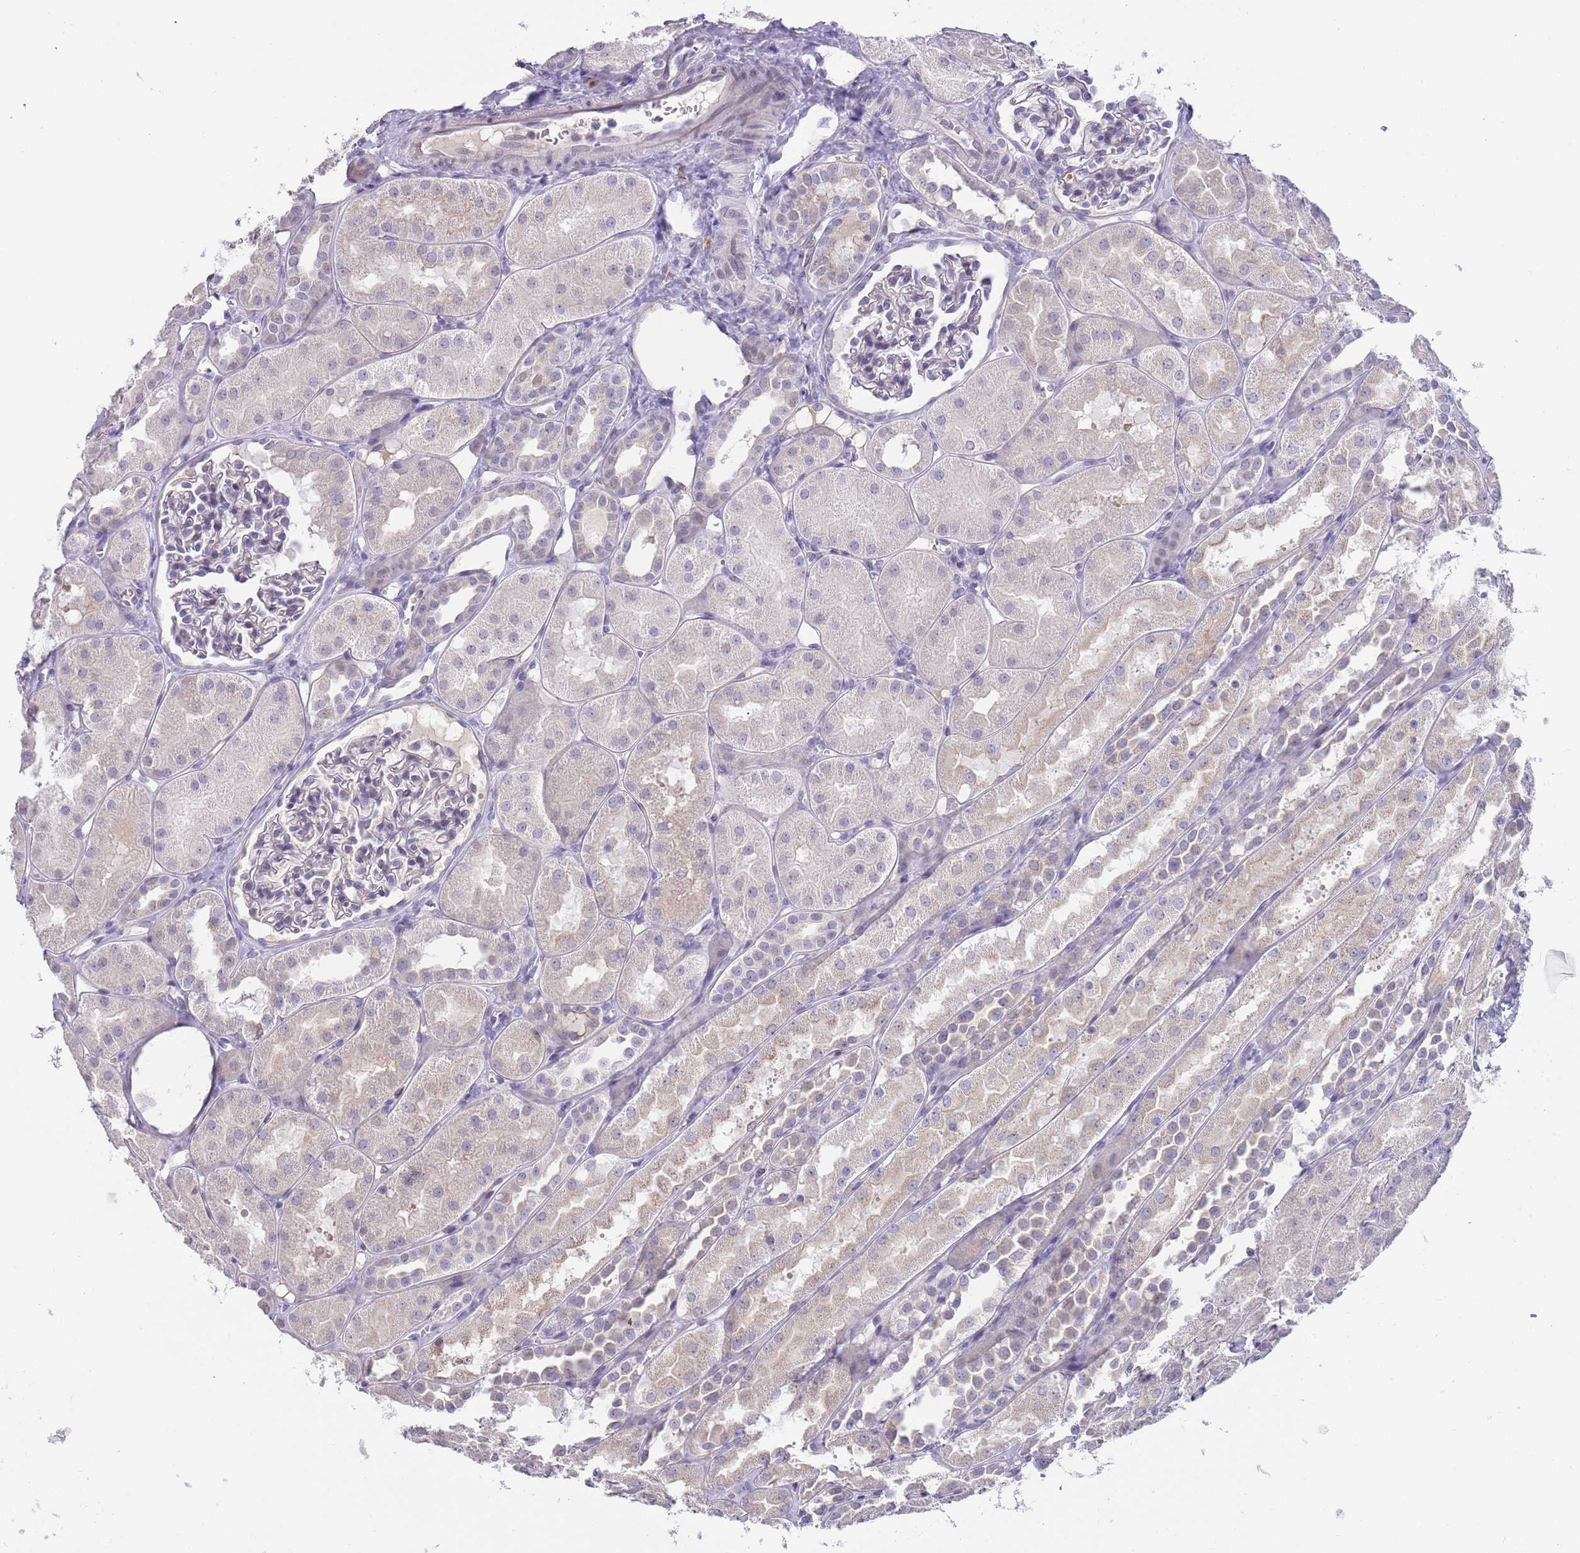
{"staining": {"intensity": "negative", "quantity": "none", "location": "none"}, "tissue": "kidney", "cell_type": "Cells in glomeruli", "image_type": "normal", "snomed": [{"axis": "morphology", "description": "Normal tissue, NOS"}, {"axis": "topography", "description": "Kidney"}, {"axis": "topography", "description": "Urinary bladder"}], "caption": "Immunohistochemistry (IHC) micrograph of normal kidney: kidney stained with DAB reveals no significant protein positivity in cells in glomeruli.", "gene": "TNRC6C", "patient": {"sex": "male", "age": 16}}